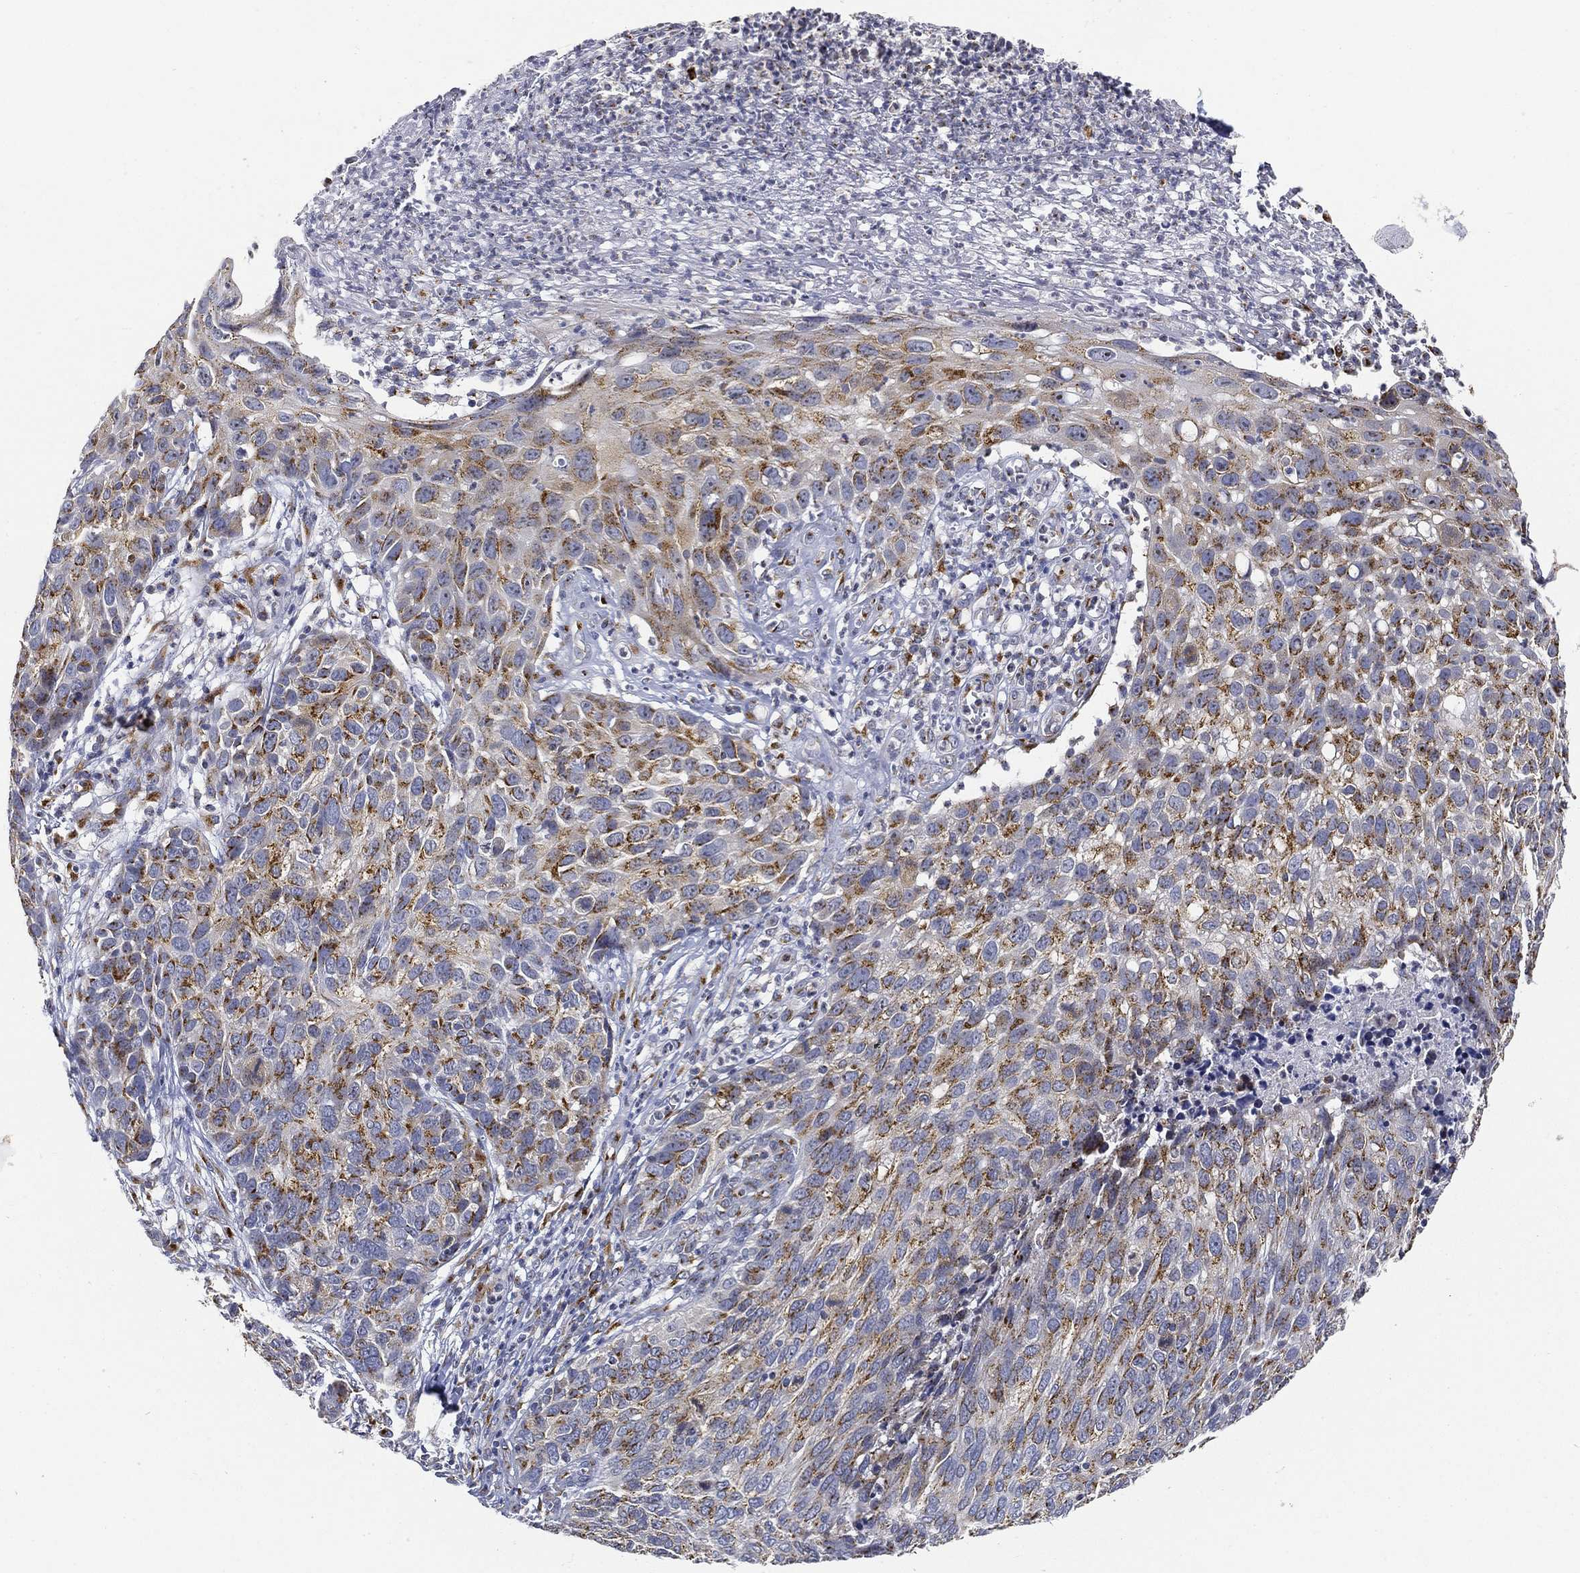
{"staining": {"intensity": "strong", "quantity": ">75%", "location": "cytoplasmic/membranous"}, "tissue": "skin cancer", "cell_type": "Tumor cells", "image_type": "cancer", "snomed": [{"axis": "morphology", "description": "Squamous cell carcinoma, NOS"}, {"axis": "topography", "description": "Skin"}], "caption": "Protein expression analysis of squamous cell carcinoma (skin) shows strong cytoplasmic/membranous staining in about >75% of tumor cells. (Stains: DAB in brown, nuclei in blue, Microscopy: brightfield microscopy at high magnification).", "gene": "TICAM1", "patient": {"sex": "male", "age": 92}}